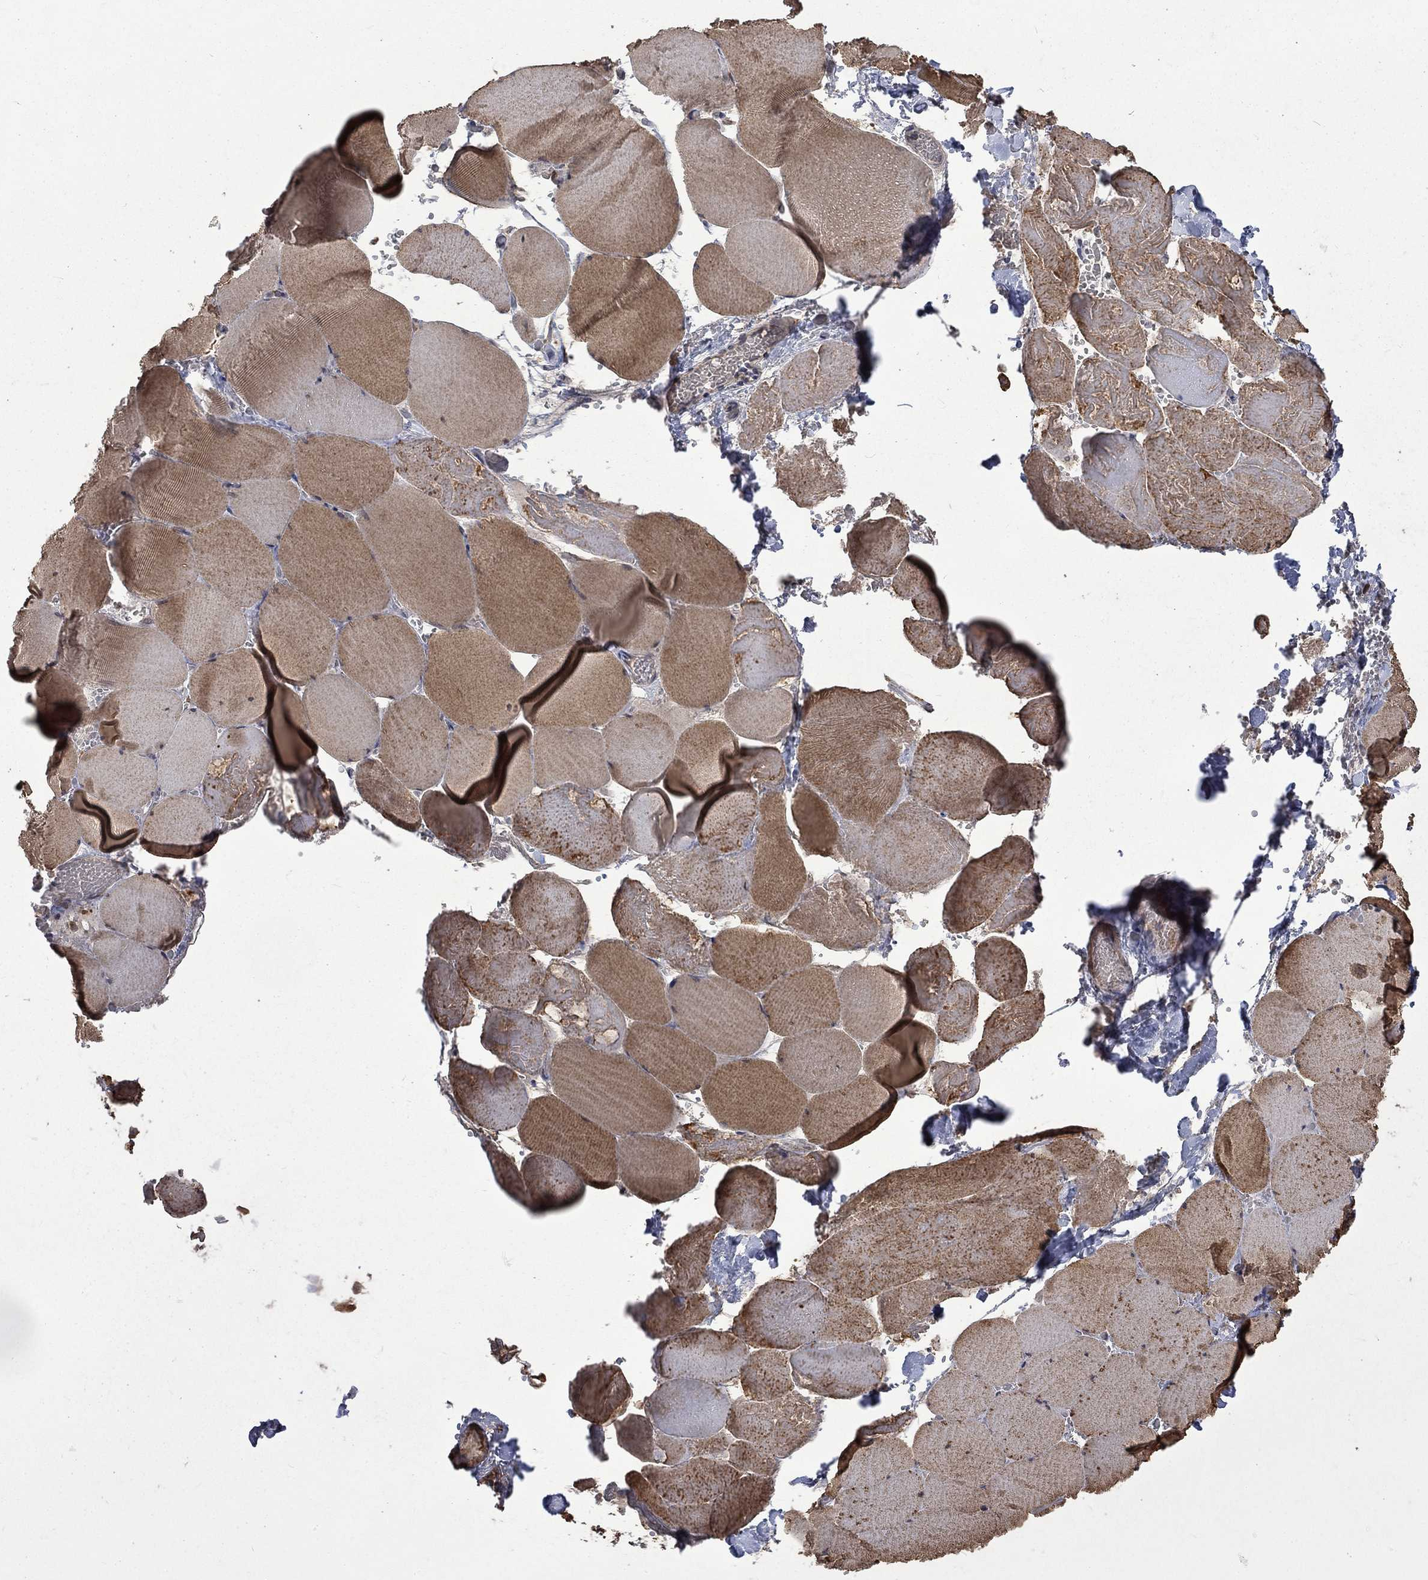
{"staining": {"intensity": "moderate", "quantity": ">75%", "location": "cytoplasmic/membranous"}, "tissue": "skeletal muscle", "cell_type": "Myocytes", "image_type": "normal", "snomed": [{"axis": "morphology", "description": "Normal tissue, NOS"}, {"axis": "morphology", "description": "Malignant melanoma, Metastatic site"}, {"axis": "topography", "description": "Skeletal muscle"}], "caption": "Immunohistochemical staining of unremarkable human skeletal muscle exhibits medium levels of moderate cytoplasmic/membranous expression in approximately >75% of myocytes. Immunohistochemistry stains the protein of interest in brown and the nuclei are stained blue.", "gene": "ESRRA", "patient": {"sex": "male", "age": 50}}